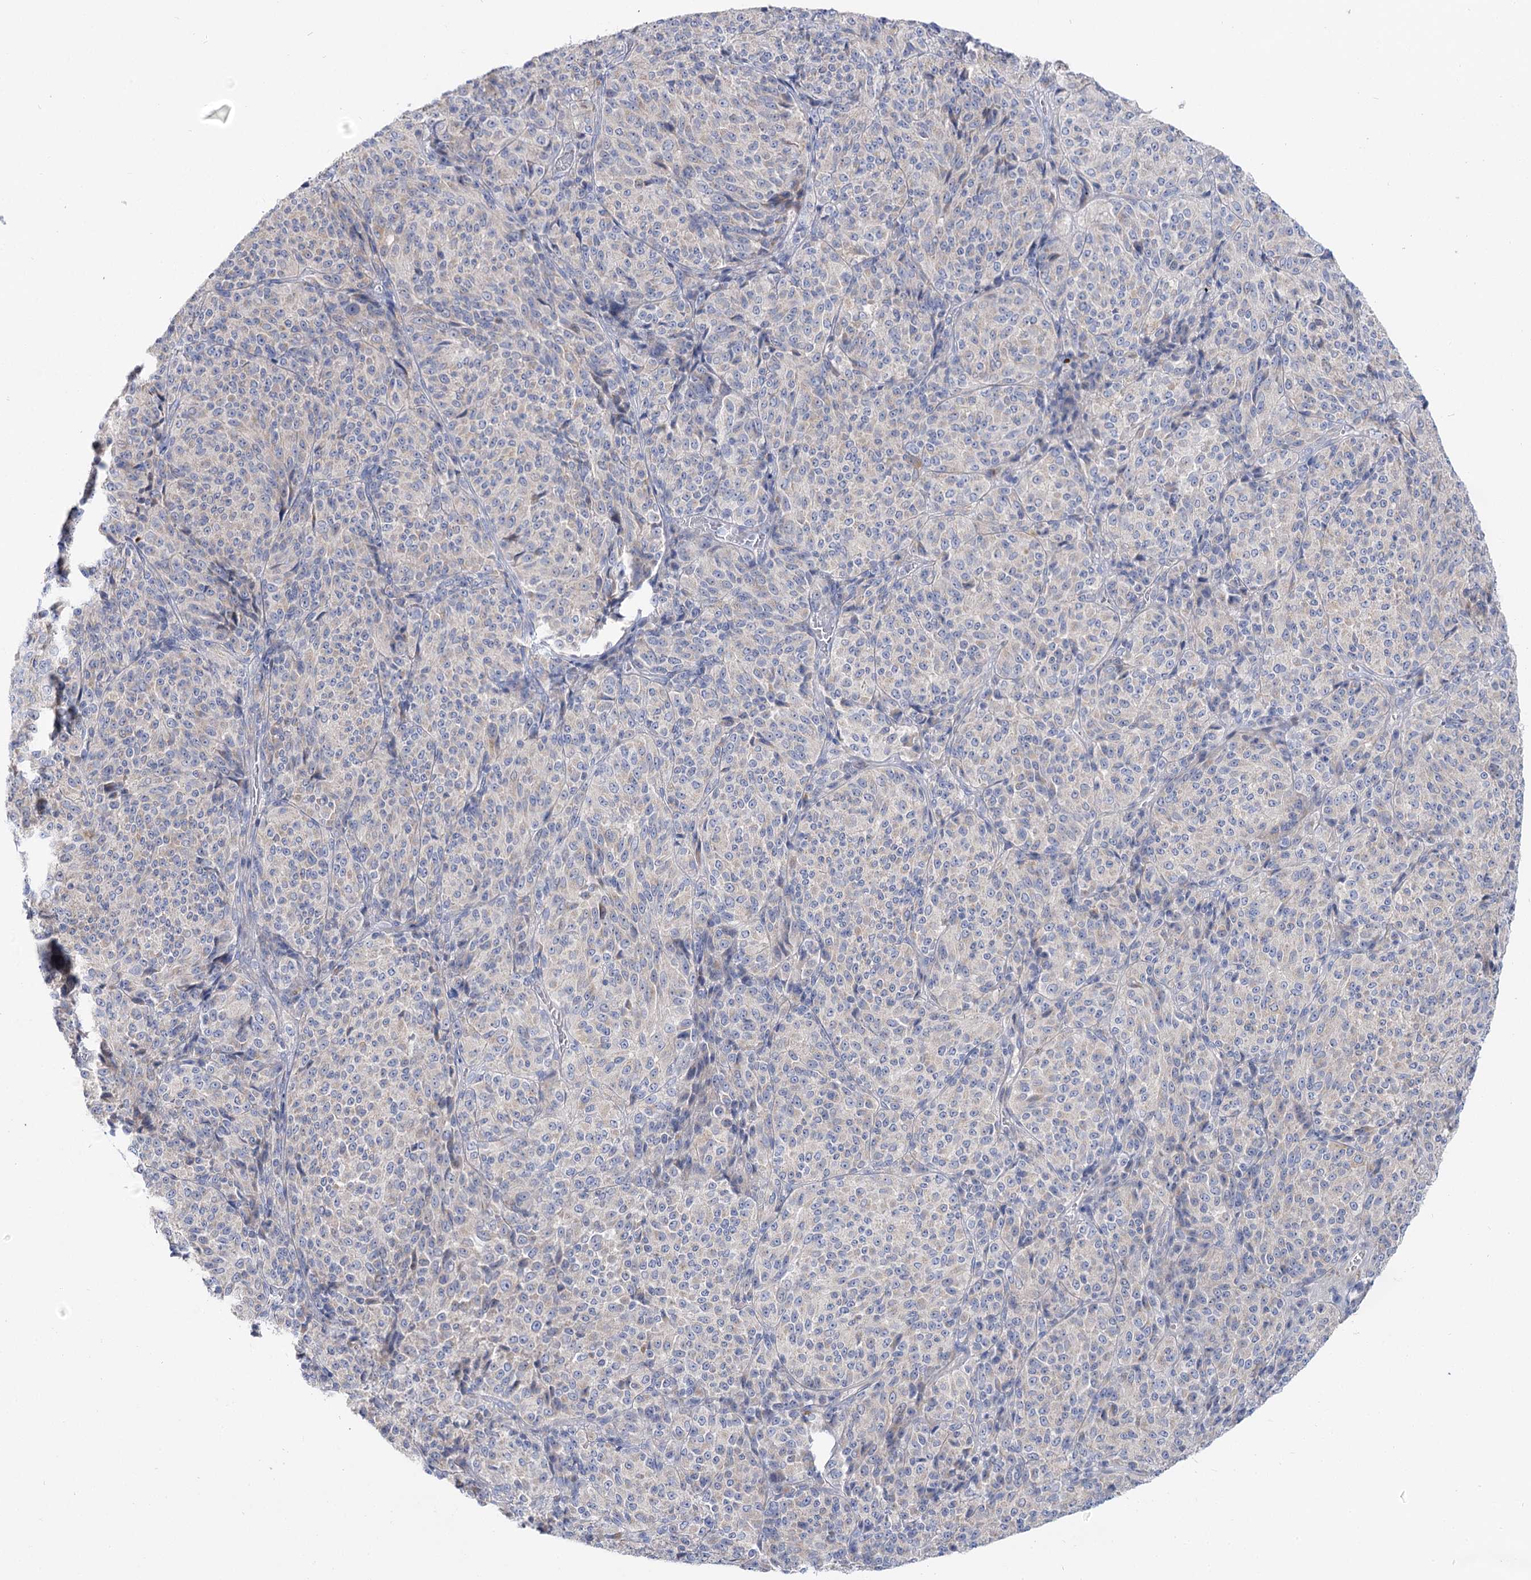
{"staining": {"intensity": "negative", "quantity": "none", "location": "none"}, "tissue": "melanoma", "cell_type": "Tumor cells", "image_type": "cancer", "snomed": [{"axis": "morphology", "description": "Malignant melanoma, Metastatic site"}, {"axis": "topography", "description": "Brain"}], "caption": "Protein analysis of malignant melanoma (metastatic site) reveals no significant positivity in tumor cells.", "gene": "SUOX", "patient": {"sex": "female", "age": 56}}